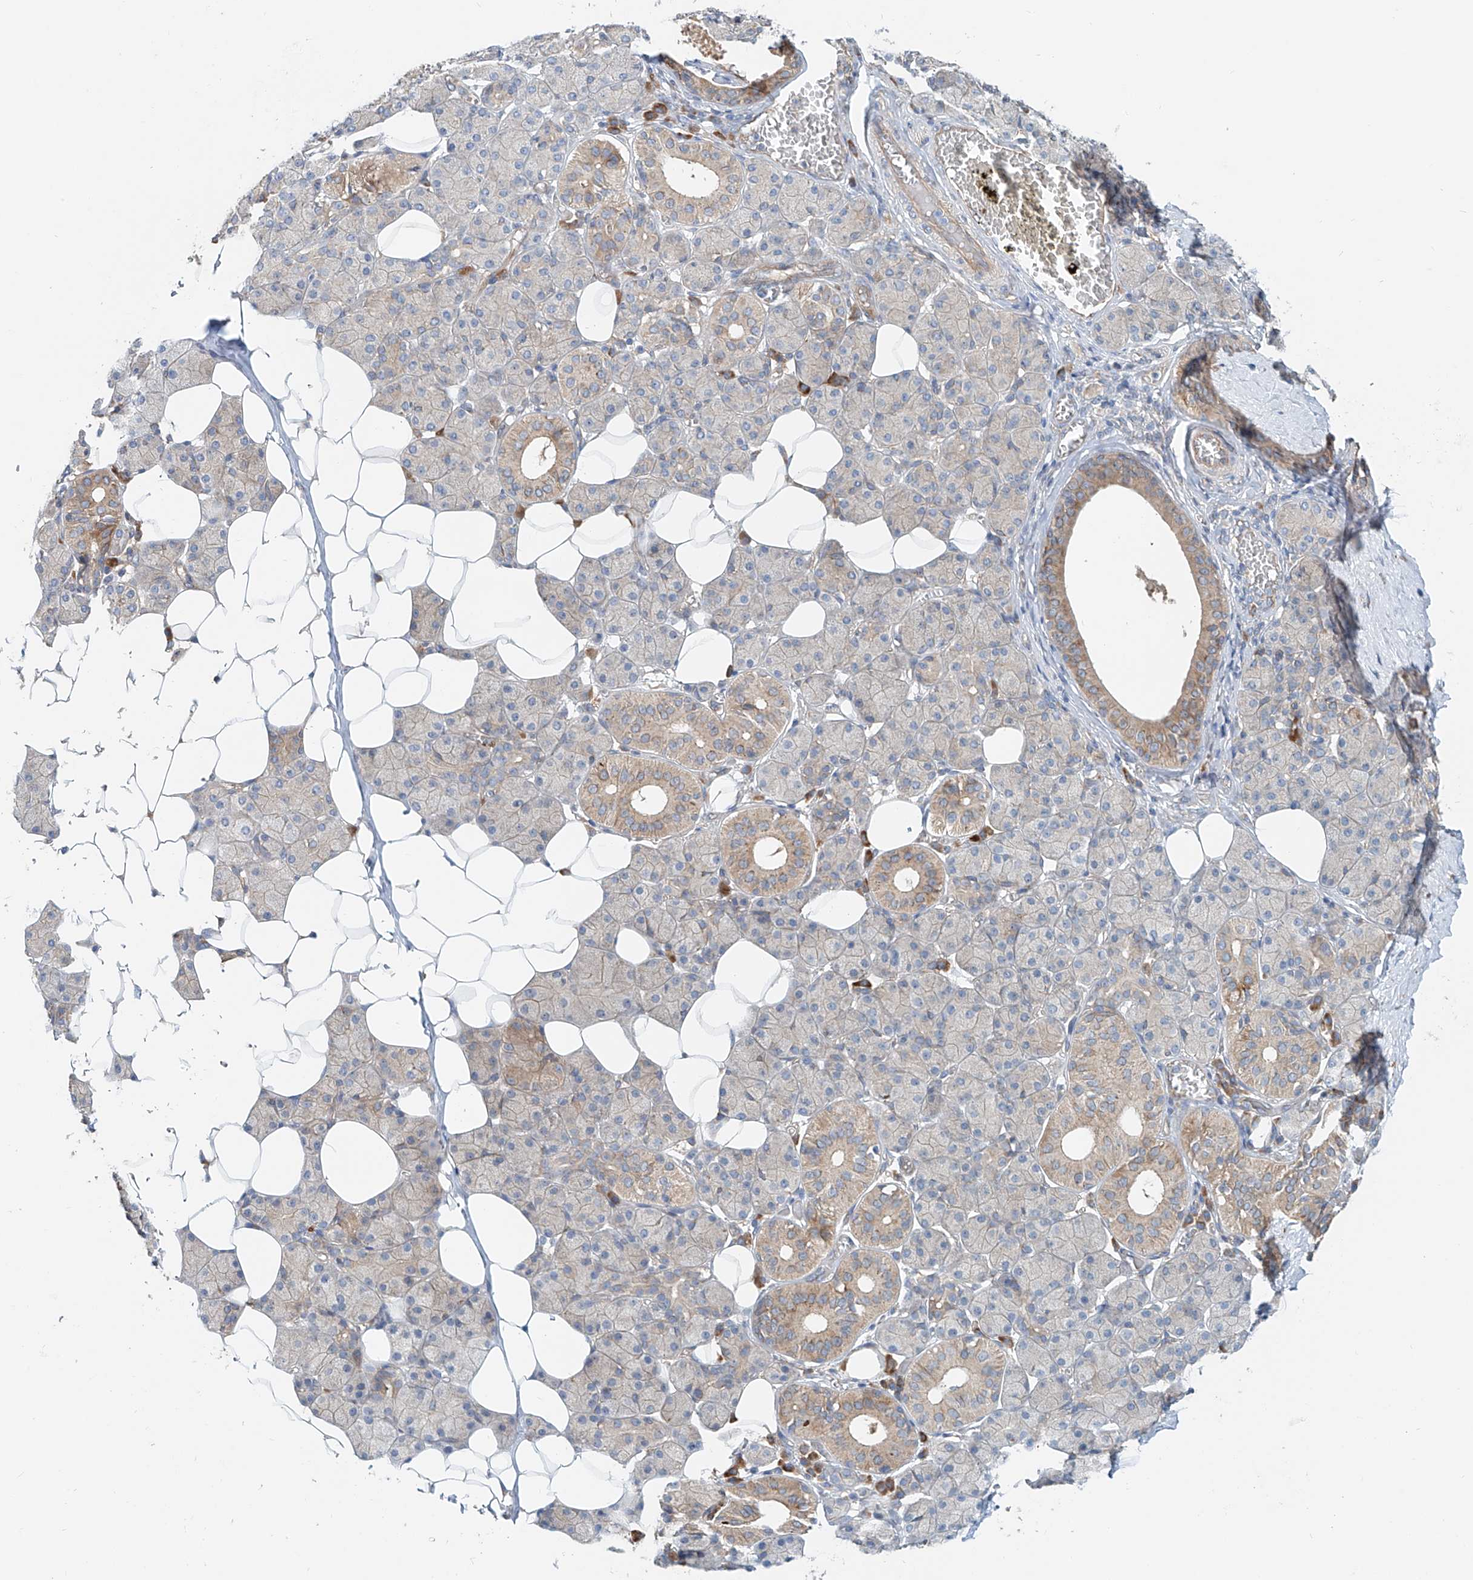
{"staining": {"intensity": "moderate", "quantity": "<25%", "location": "cytoplasmic/membranous"}, "tissue": "salivary gland", "cell_type": "Glandular cells", "image_type": "normal", "snomed": [{"axis": "morphology", "description": "Normal tissue, NOS"}, {"axis": "topography", "description": "Salivary gland"}], "caption": "Immunohistochemical staining of unremarkable salivary gland demonstrates low levels of moderate cytoplasmic/membranous expression in approximately <25% of glandular cells. Nuclei are stained in blue.", "gene": "SNAP29", "patient": {"sex": "female", "age": 33}}